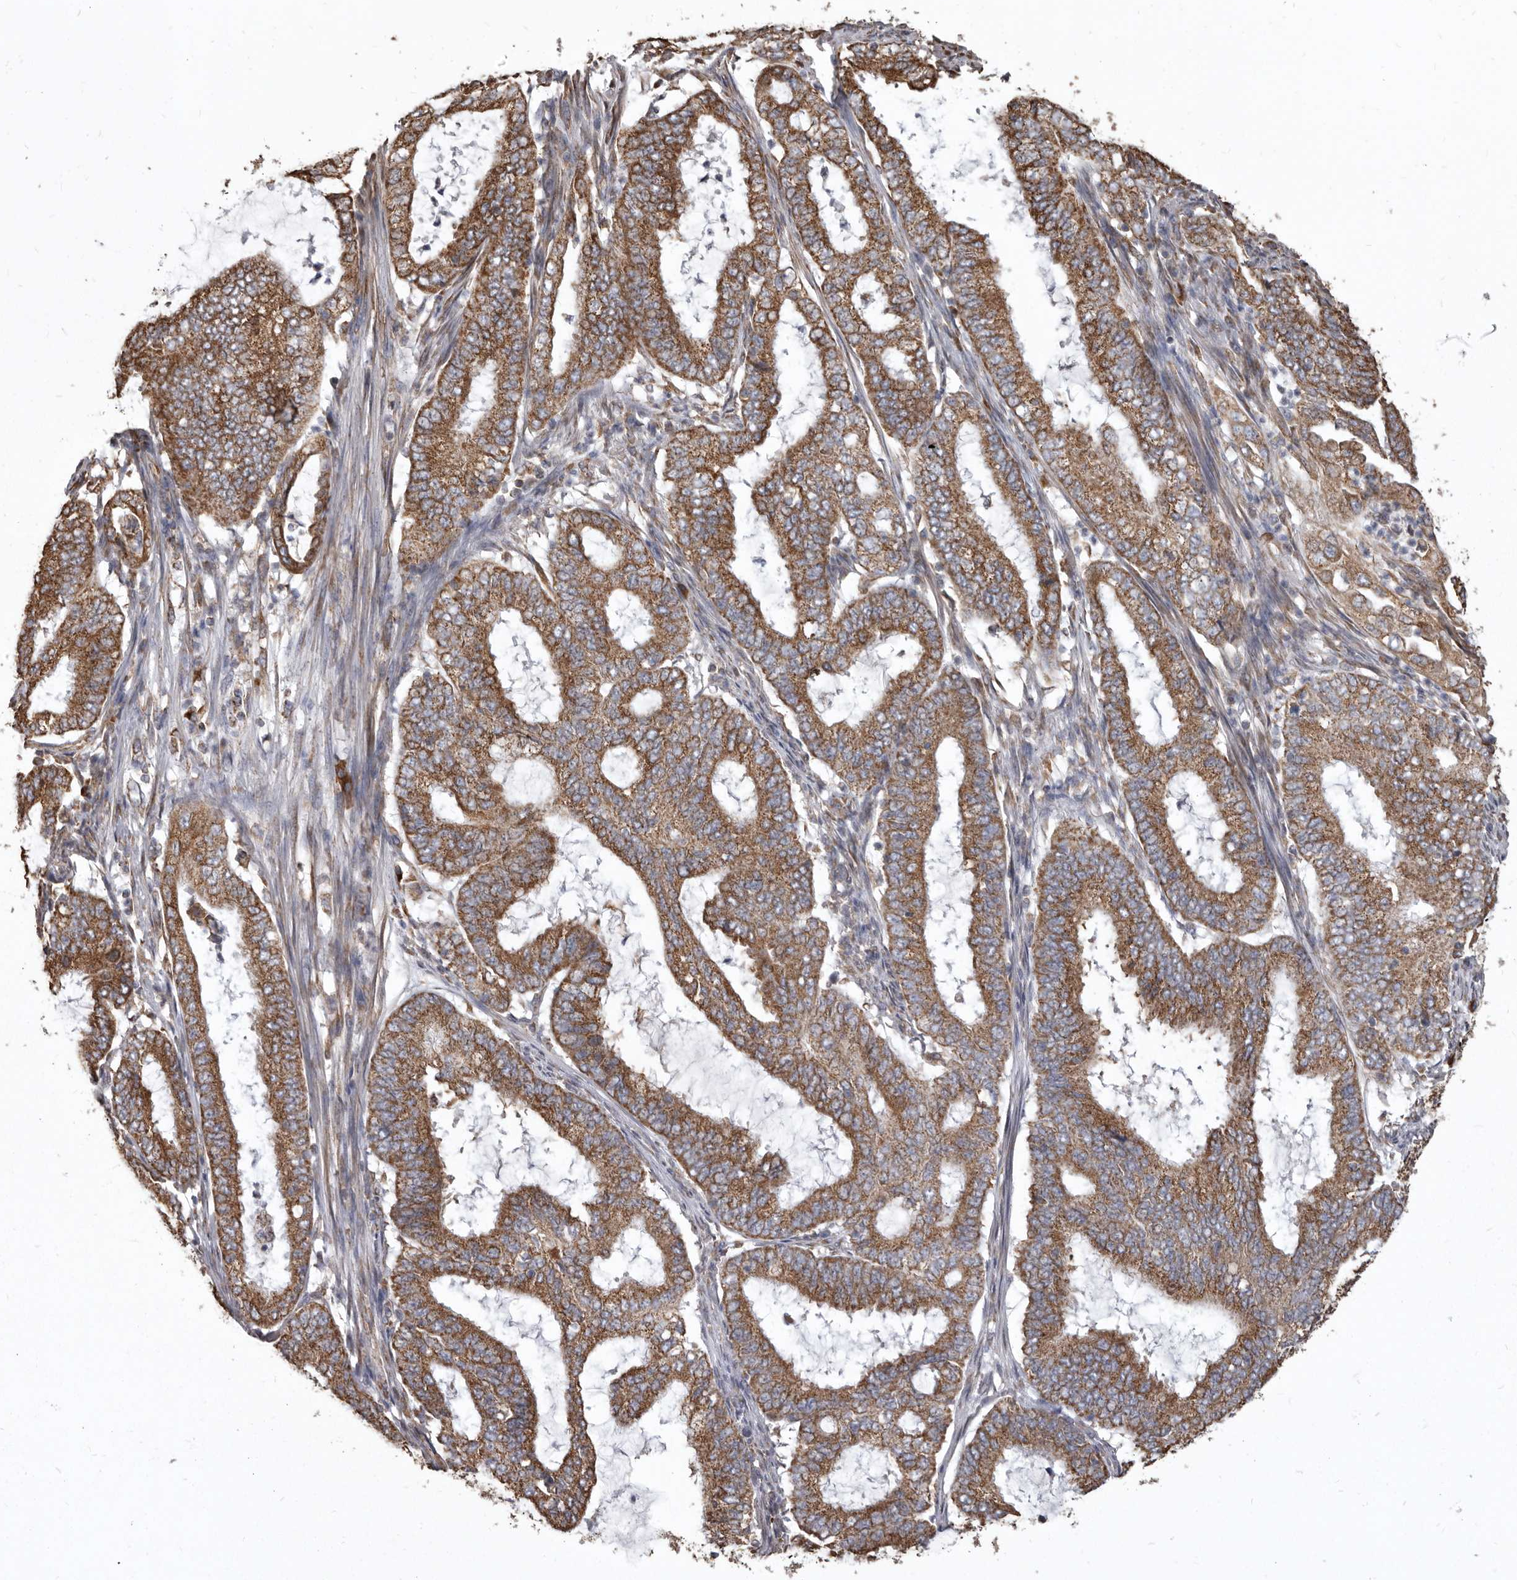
{"staining": {"intensity": "moderate", "quantity": ">75%", "location": "cytoplasmic/membranous"}, "tissue": "endometrial cancer", "cell_type": "Tumor cells", "image_type": "cancer", "snomed": [{"axis": "morphology", "description": "Adenocarcinoma, NOS"}, {"axis": "topography", "description": "Endometrium"}], "caption": "The immunohistochemical stain labels moderate cytoplasmic/membranous staining in tumor cells of endometrial cancer tissue. Using DAB (brown) and hematoxylin (blue) stains, captured at high magnification using brightfield microscopy.", "gene": "CDK5RAP3", "patient": {"sex": "female", "age": 51}}